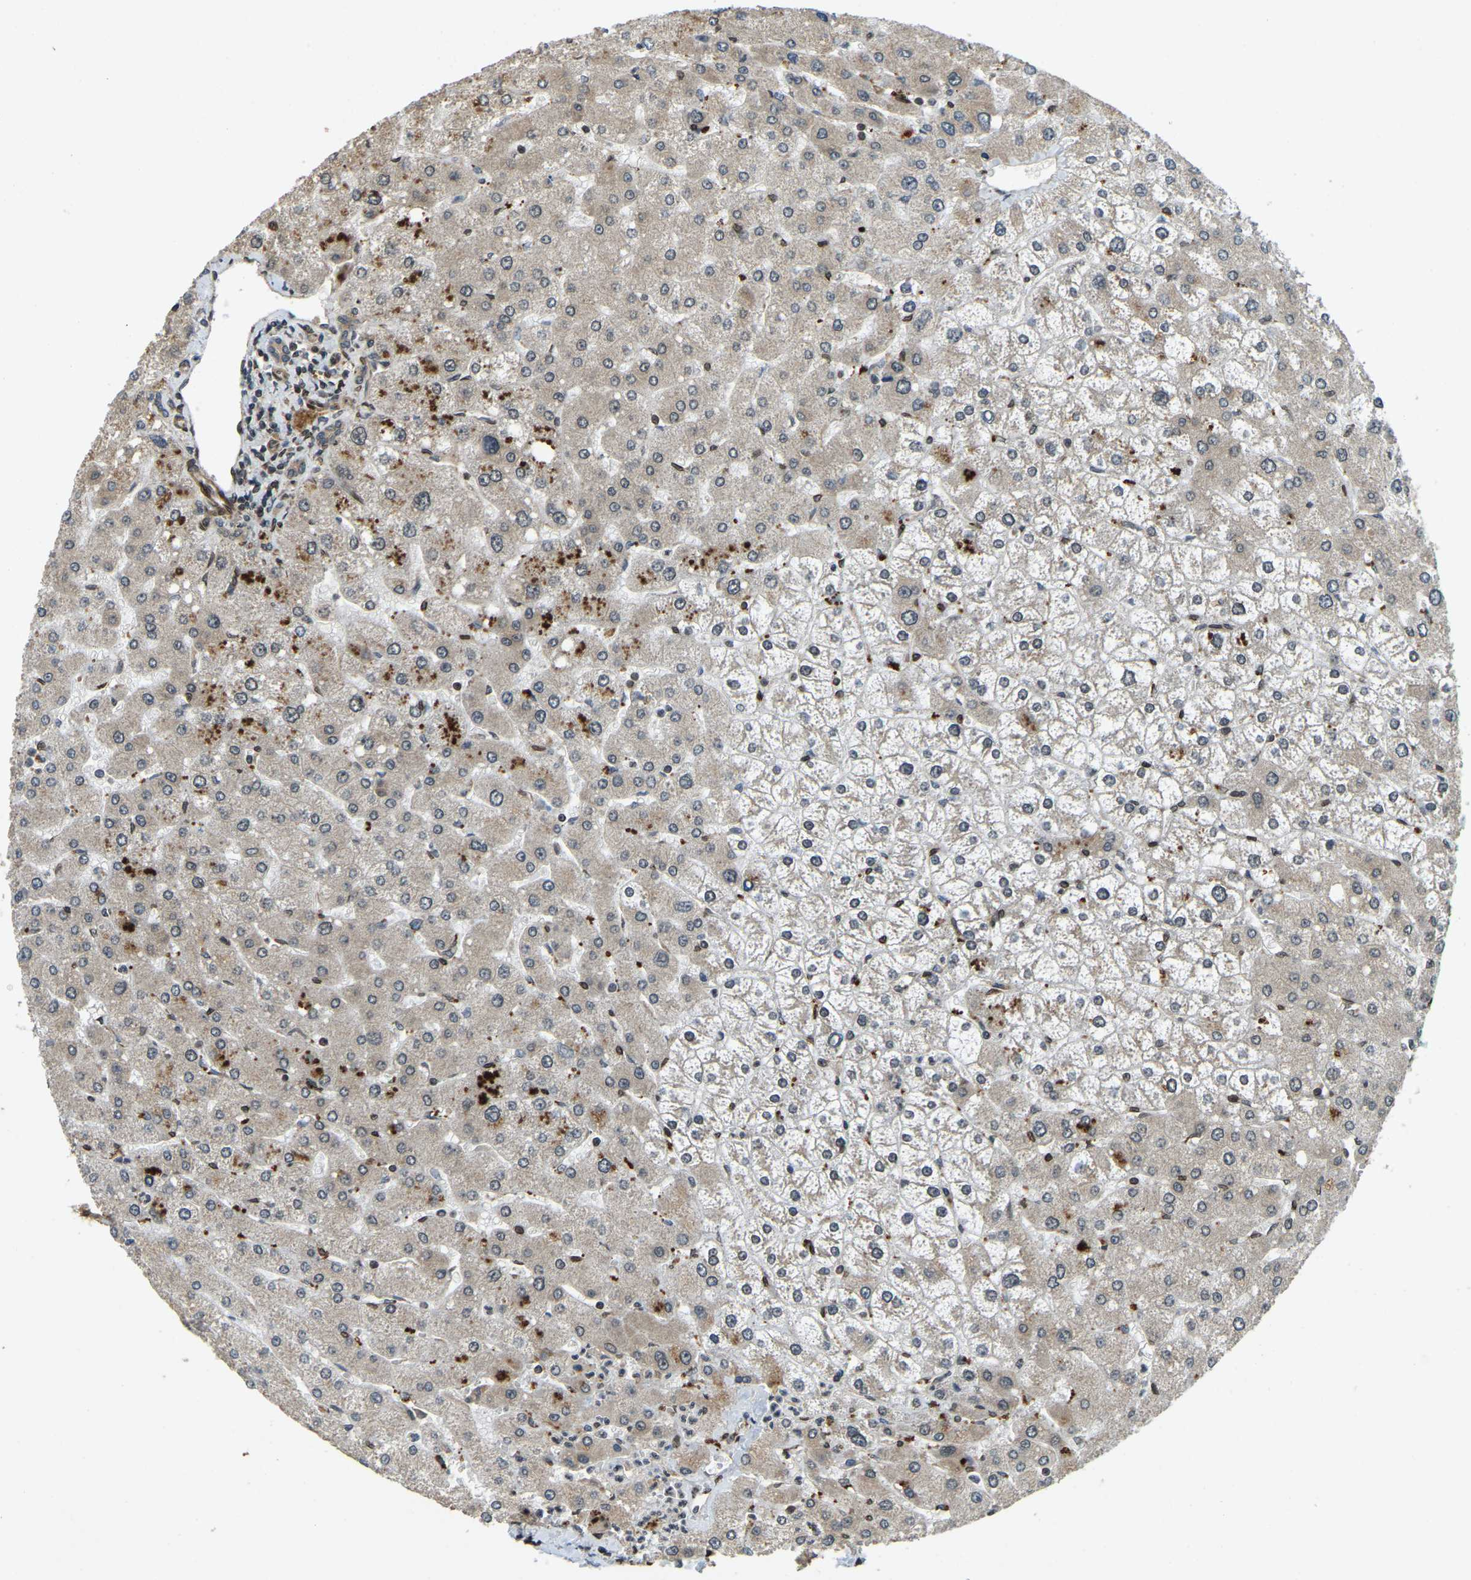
{"staining": {"intensity": "weak", "quantity": ">75%", "location": "cytoplasmic/membranous"}, "tissue": "liver", "cell_type": "Cholangiocytes", "image_type": "normal", "snomed": [{"axis": "morphology", "description": "Normal tissue, NOS"}, {"axis": "topography", "description": "Liver"}], "caption": "This is a histology image of immunohistochemistry staining of benign liver, which shows weak staining in the cytoplasmic/membranous of cholangiocytes.", "gene": "SYNE1", "patient": {"sex": "male", "age": 55}}